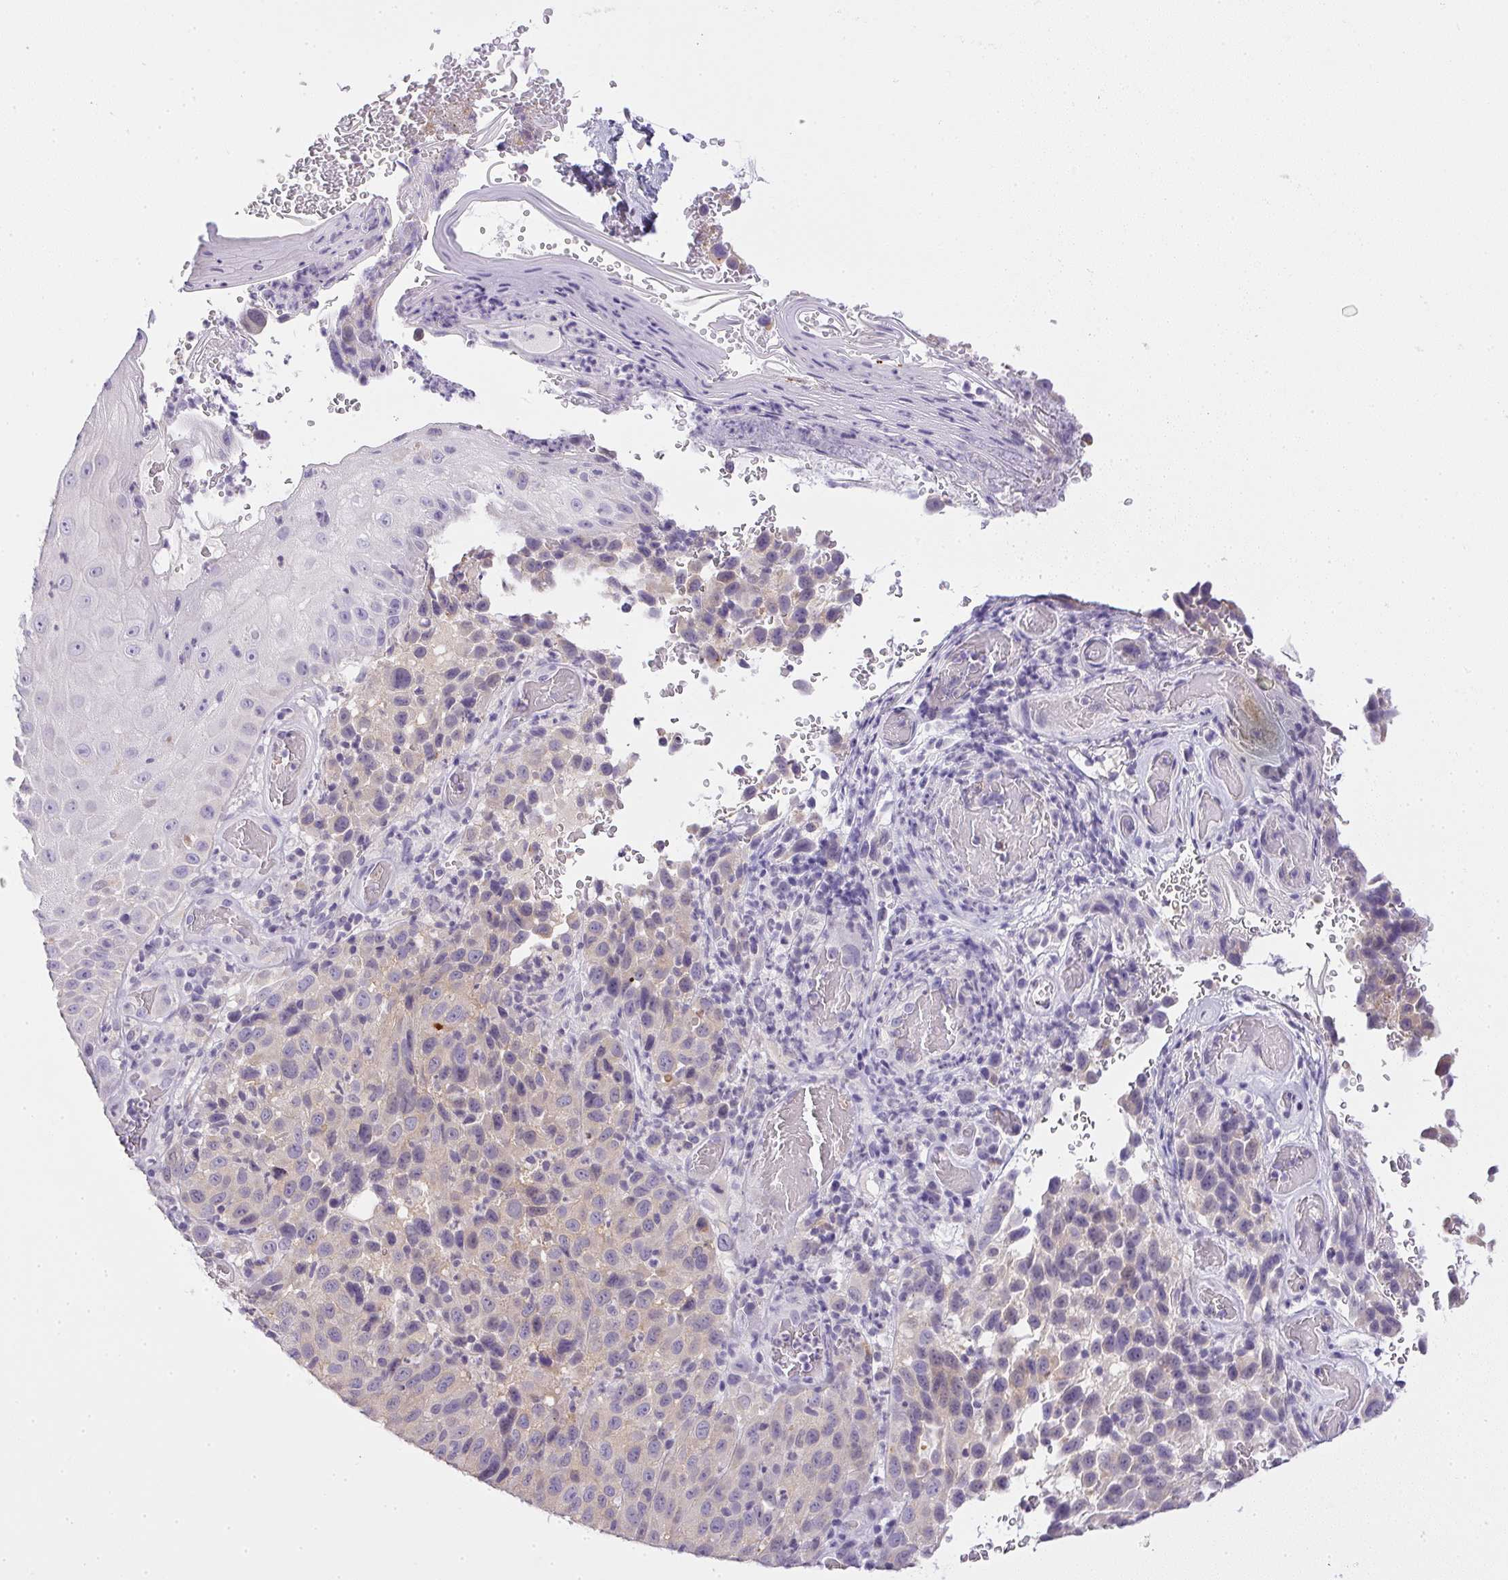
{"staining": {"intensity": "negative", "quantity": "none", "location": "none"}, "tissue": "melanoma", "cell_type": "Tumor cells", "image_type": "cancer", "snomed": [{"axis": "morphology", "description": "Malignant melanoma, NOS"}, {"axis": "topography", "description": "Skin"}], "caption": "Human melanoma stained for a protein using immunohistochemistry shows no positivity in tumor cells.", "gene": "SLC17A7", "patient": {"sex": "male", "age": 85}}